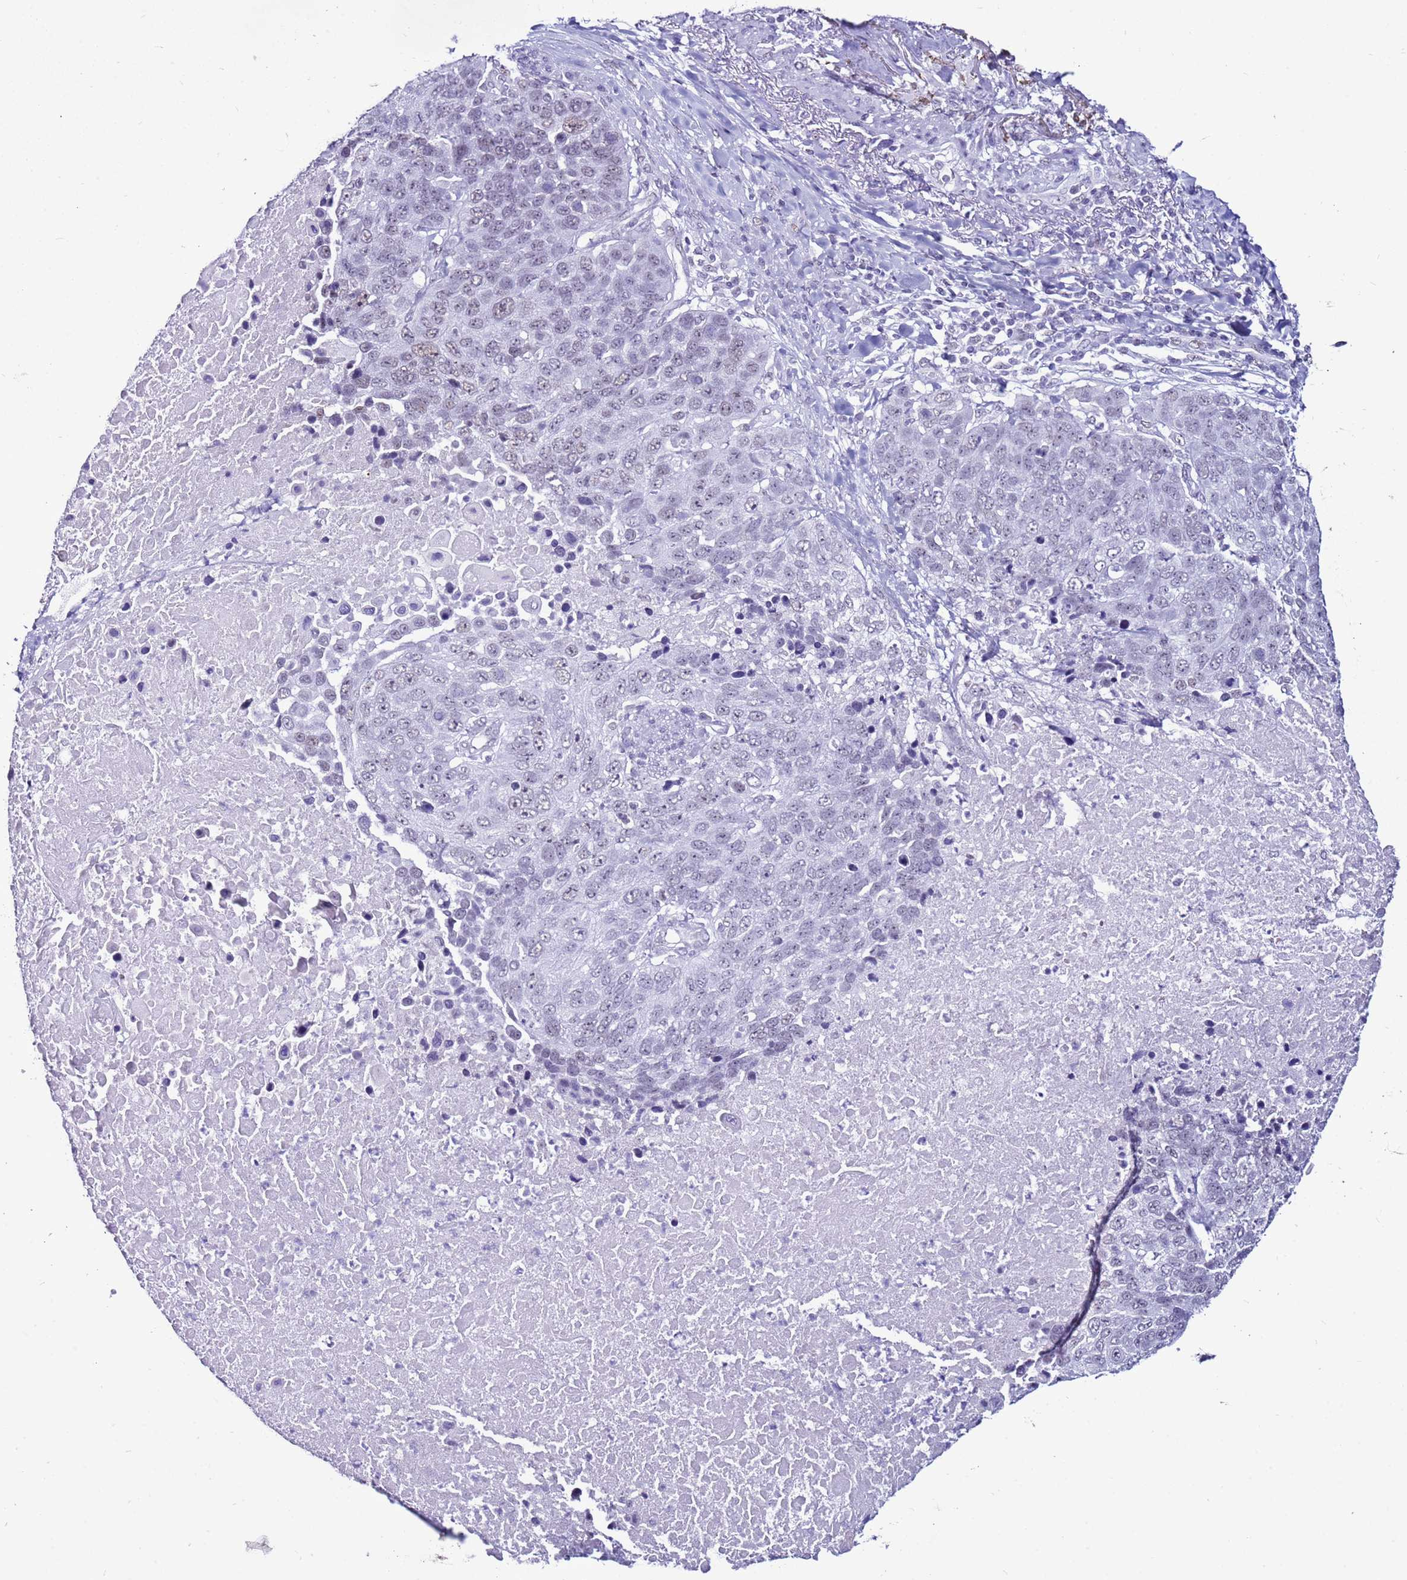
{"staining": {"intensity": "weak", "quantity": "25%-75%", "location": "nuclear"}, "tissue": "lung cancer", "cell_type": "Tumor cells", "image_type": "cancer", "snomed": [{"axis": "morphology", "description": "Normal tissue, NOS"}, {"axis": "morphology", "description": "Squamous cell carcinoma, NOS"}, {"axis": "topography", "description": "Lymph node"}, {"axis": "topography", "description": "Lung"}], "caption": "This photomicrograph shows immunohistochemistry staining of human lung squamous cell carcinoma, with low weak nuclear positivity in approximately 25%-75% of tumor cells.", "gene": "DHX15", "patient": {"sex": "male", "age": 66}}